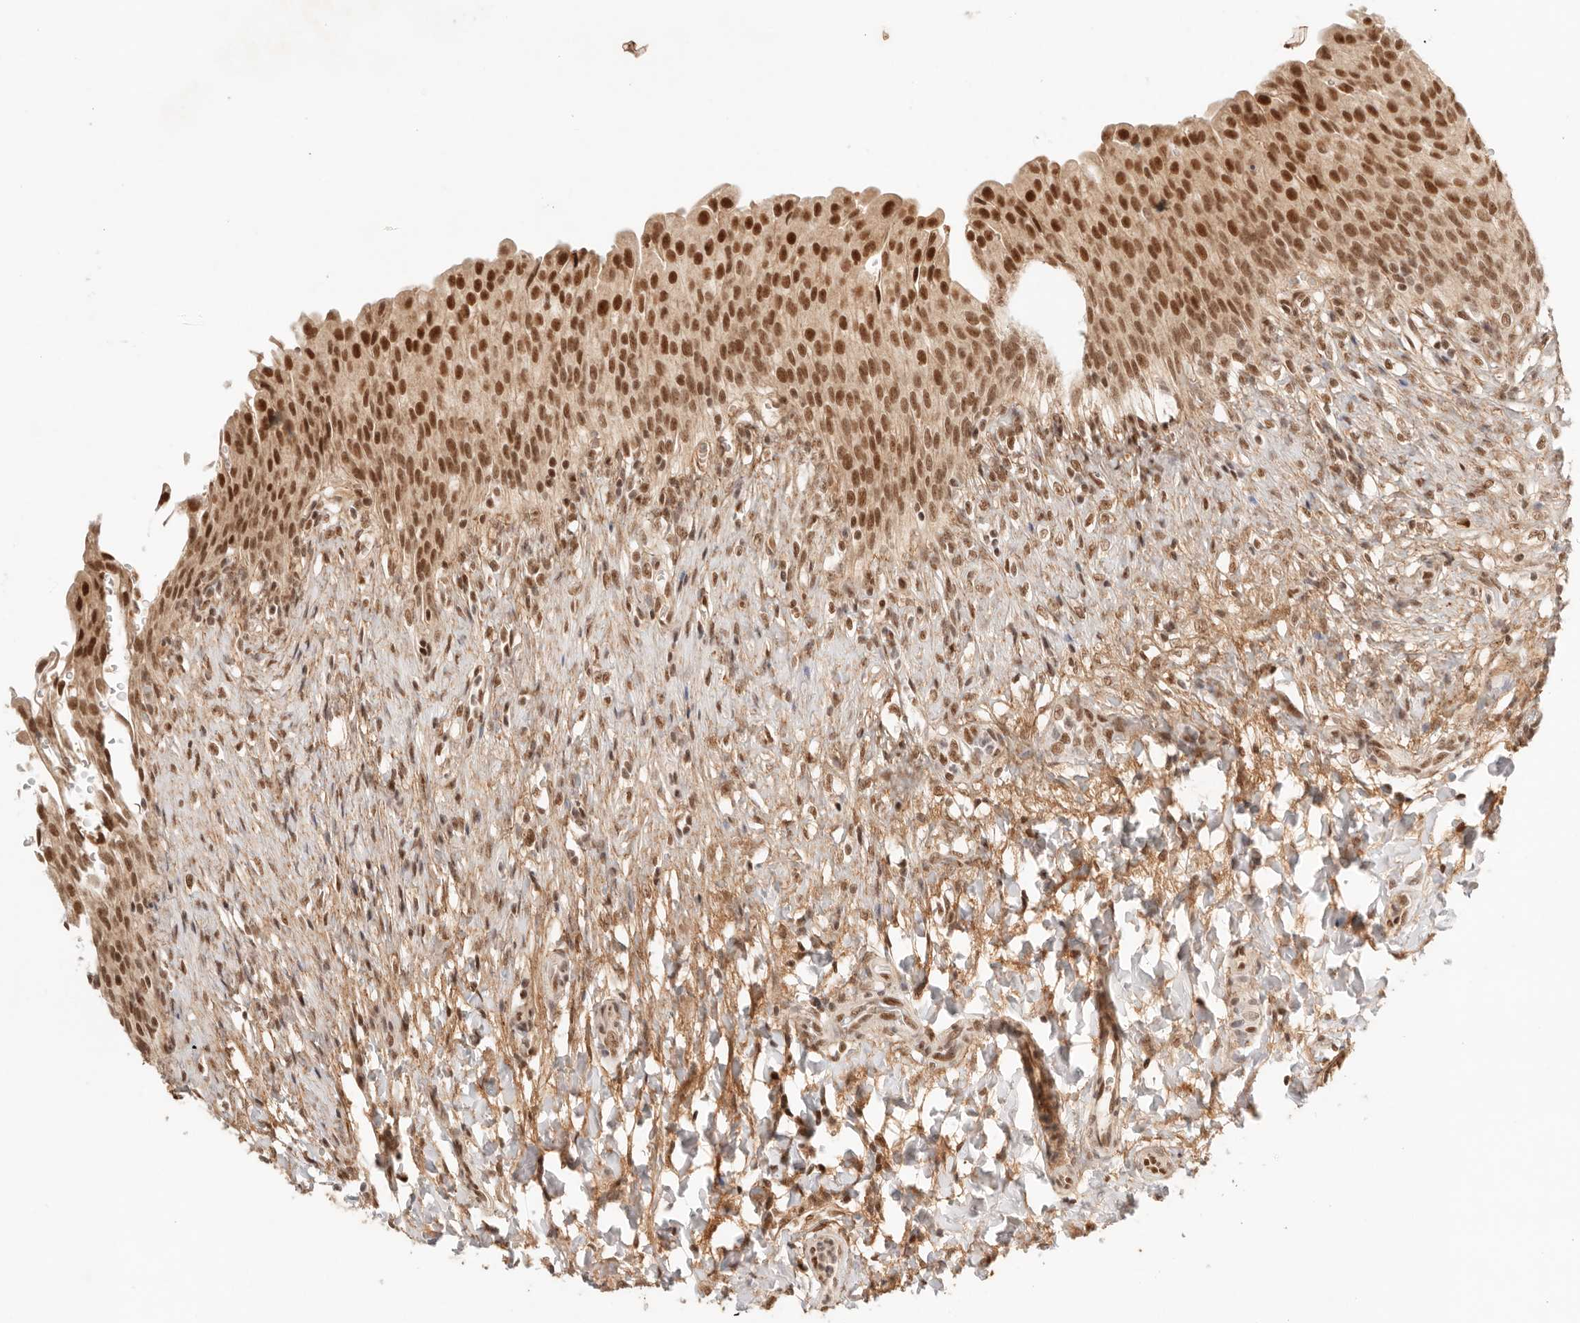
{"staining": {"intensity": "moderate", "quantity": ">75%", "location": "nuclear"}, "tissue": "urinary bladder", "cell_type": "Urothelial cells", "image_type": "normal", "snomed": [{"axis": "morphology", "description": "Urothelial carcinoma, High grade"}, {"axis": "topography", "description": "Urinary bladder"}], "caption": "The image demonstrates staining of benign urinary bladder, revealing moderate nuclear protein positivity (brown color) within urothelial cells.", "gene": "GTF2E2", "patient": {"sex": "male", "age": 46}}